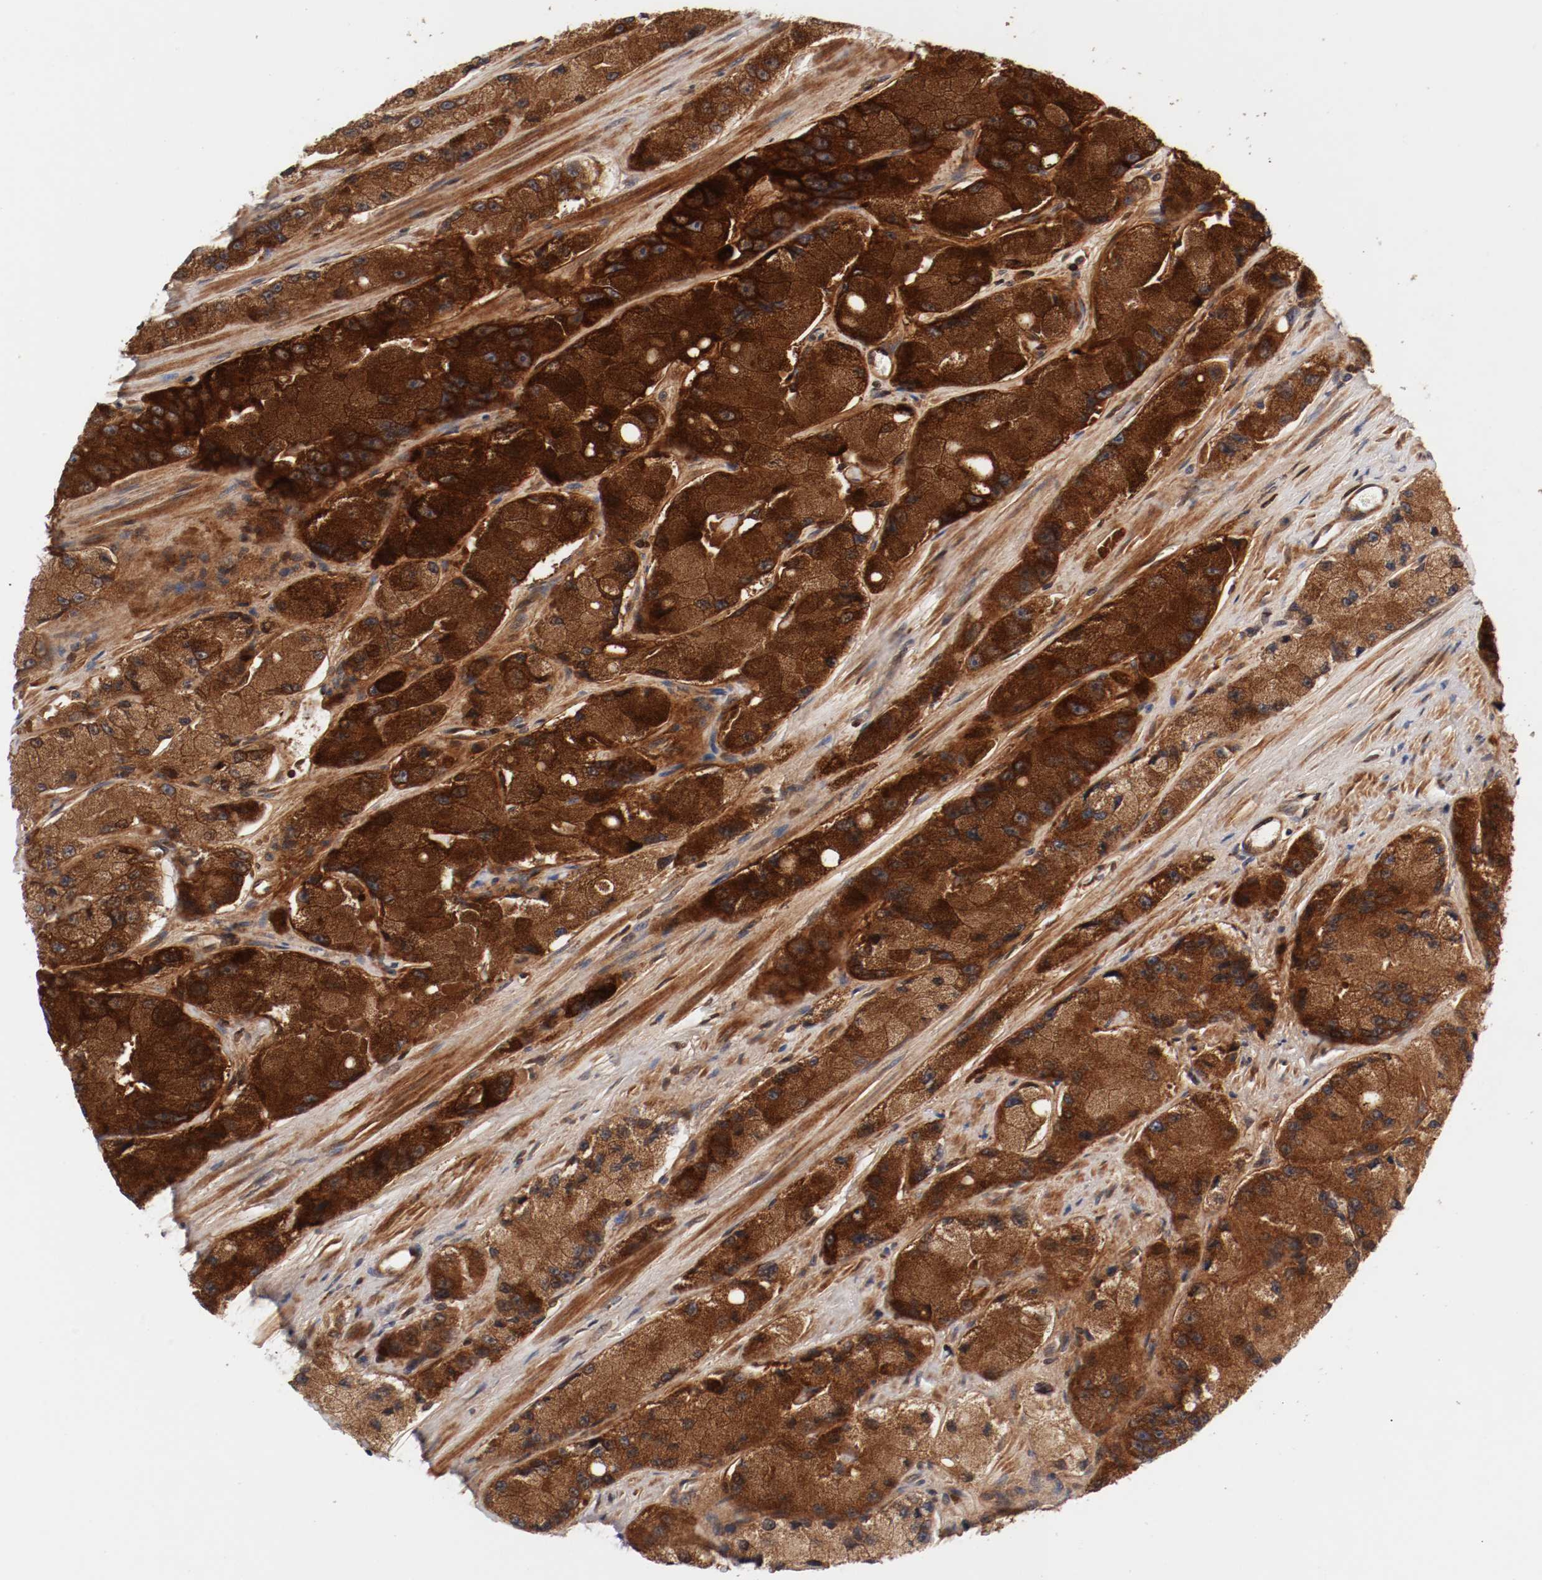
{"staining": {"intensity": "strong", "quantity": ">75%", "location": "cytoplasmic/membranous"}, "tissue": "prostate cancer", "cell_type": "Tumor cells", "image_type": "cancer", "snomed": [{"axis": "morphology", "description": "Adenocarcinoma, High grade"}, {"axis": "topography", "description": "Prostate"}], "caption": "Human adenocarcinoma (high-grade) (prostate) stained for a protein (brown) displays strong cytoplasmic/membranous positive positivity in approximately >75% of tumor cells.", "gene": "GUF1", "patient": {"sex": "male", "age": 58}}